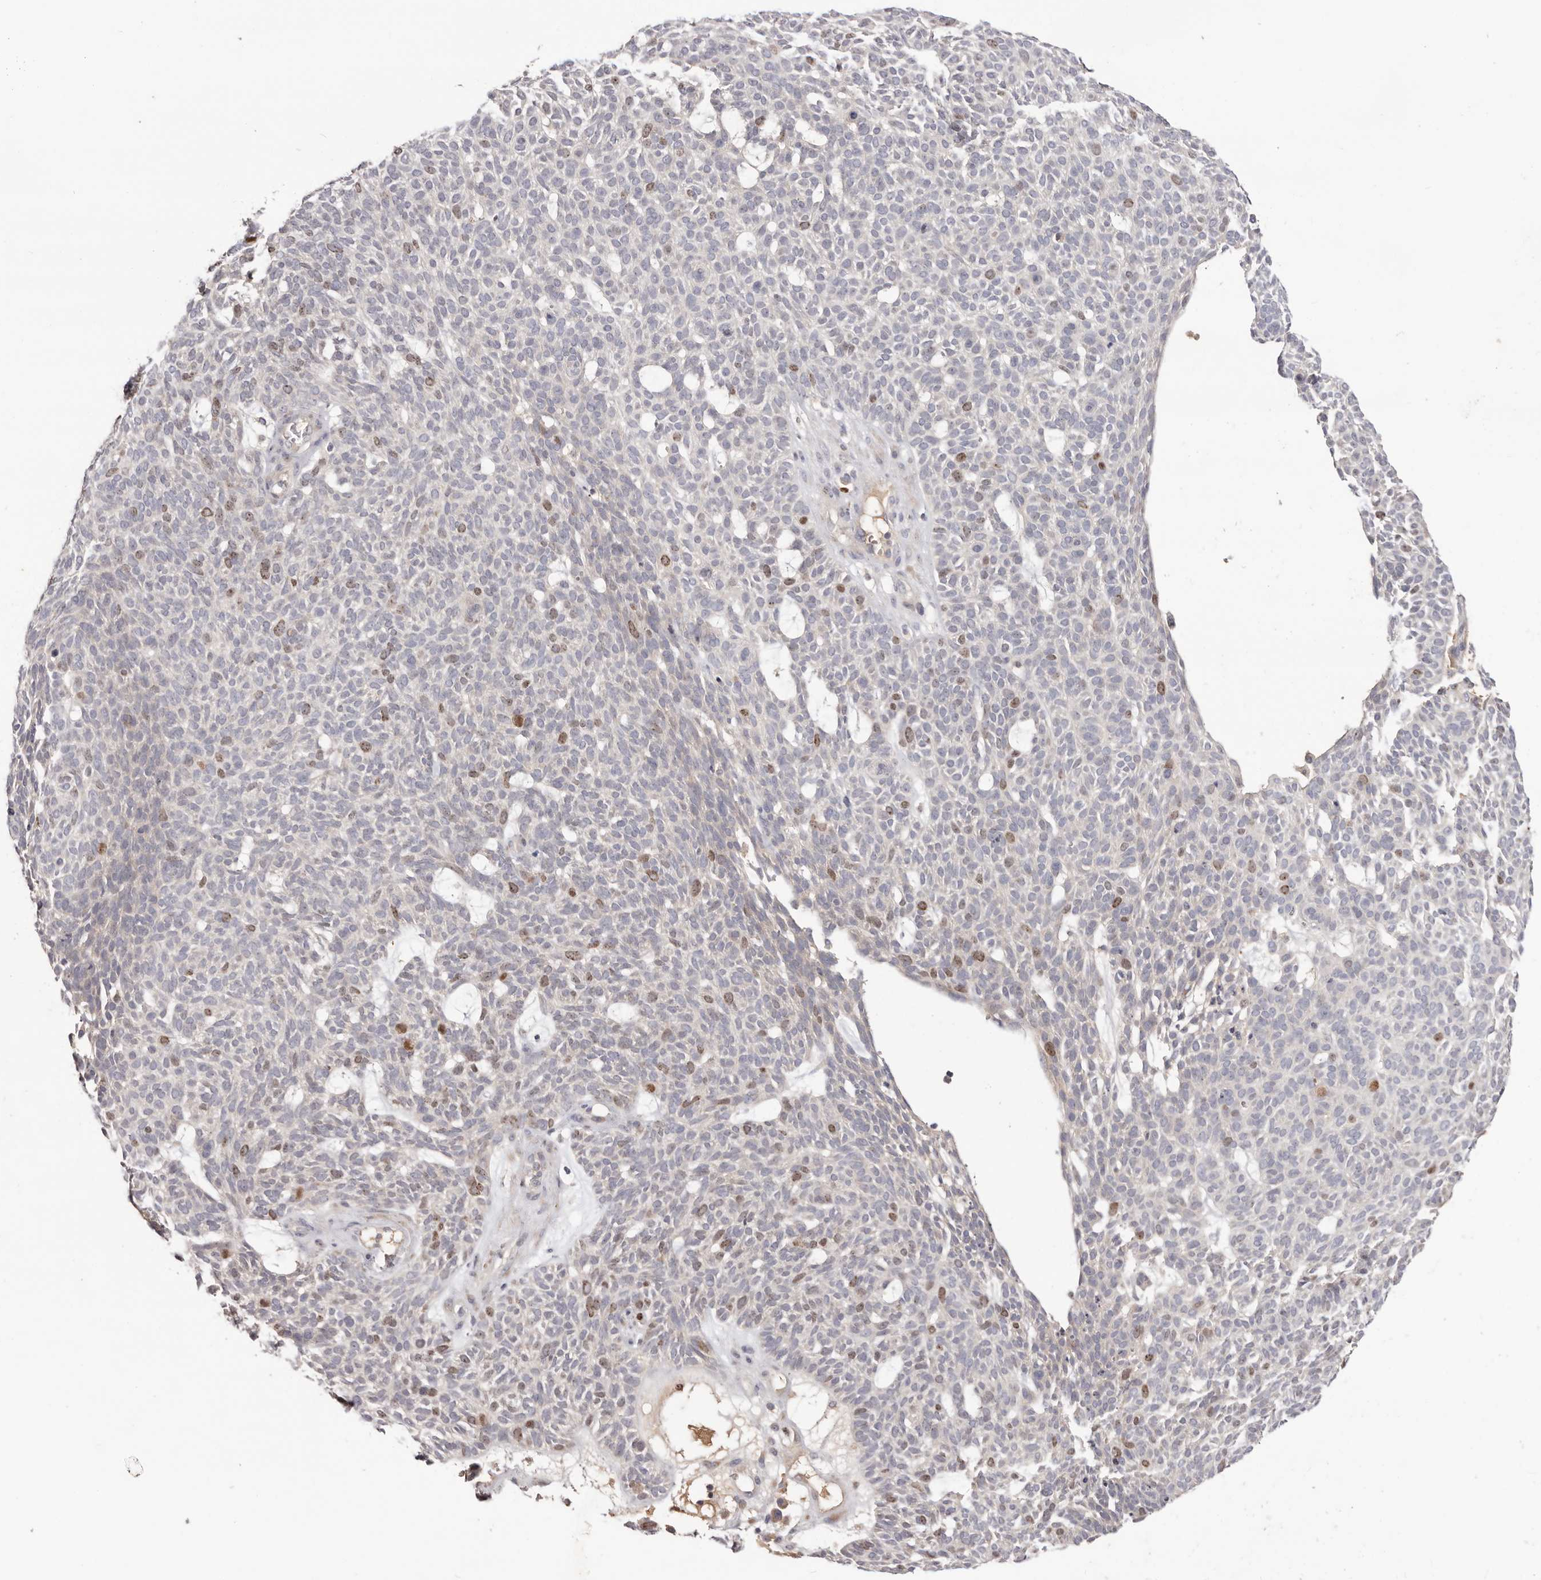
{"staining": {"intensity": "moderate", "quantity": "<25%", "location": "nuclear"}, "tissue": "skin cancer", "cell_type": "Tumor cells", "image_type": "cancer", "snomed": [{"axis": "morphology", "description": "Squamous cell carcinoma, NOS"}, {"axis": "topography", "description": "Skin"}], "caption": "Immunohistochemistry (IHC) of human squamous cell carcinoma (skin) reveals low levels of moderate nuclear staining in approximately <25% of tumor cells. Nuclei are stained in blue.", "gene": "CCDC190", "patient": {"sex": "female", "age": 90}}